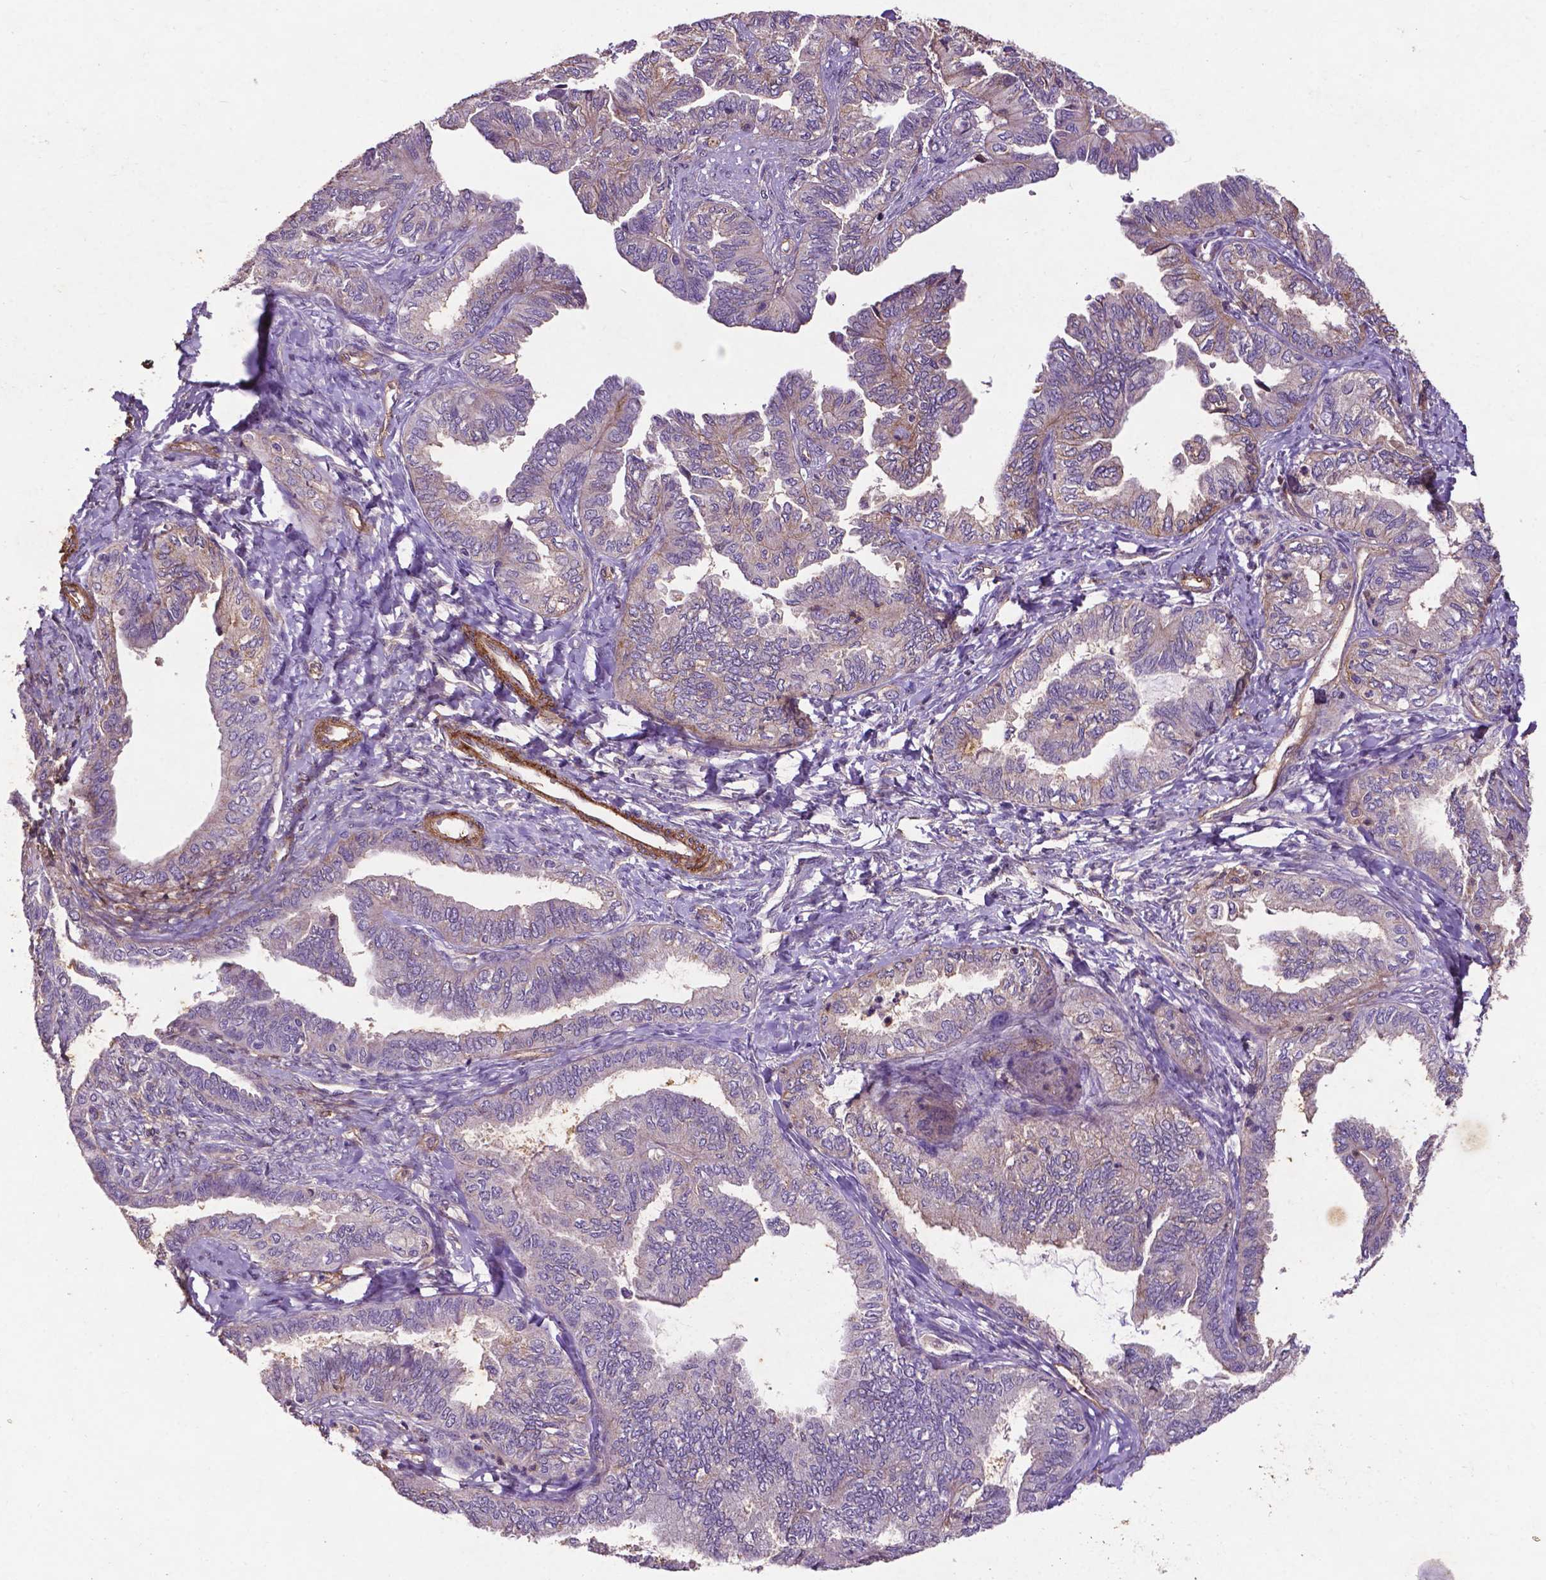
{"staining": {"intensity": "negative", "quantity": "none", "location": "none"}, "tissue": "ovarian cancer", "cell_type": "Tumor cells", "image_type": "cancer", "snomed": [{"axis": "morphology", "description": "Carcinoma, endometroid"}, {"axis": "topography", "description": "Ovary"}], "caption": "Immunohistochemistry (IHC) image of ovarian endometroid carcinoma stained for a protein (brown), which displays no staining in tumor cells.", "gene": "RRAS", "patient": {"sex": "female", "age": 70}}